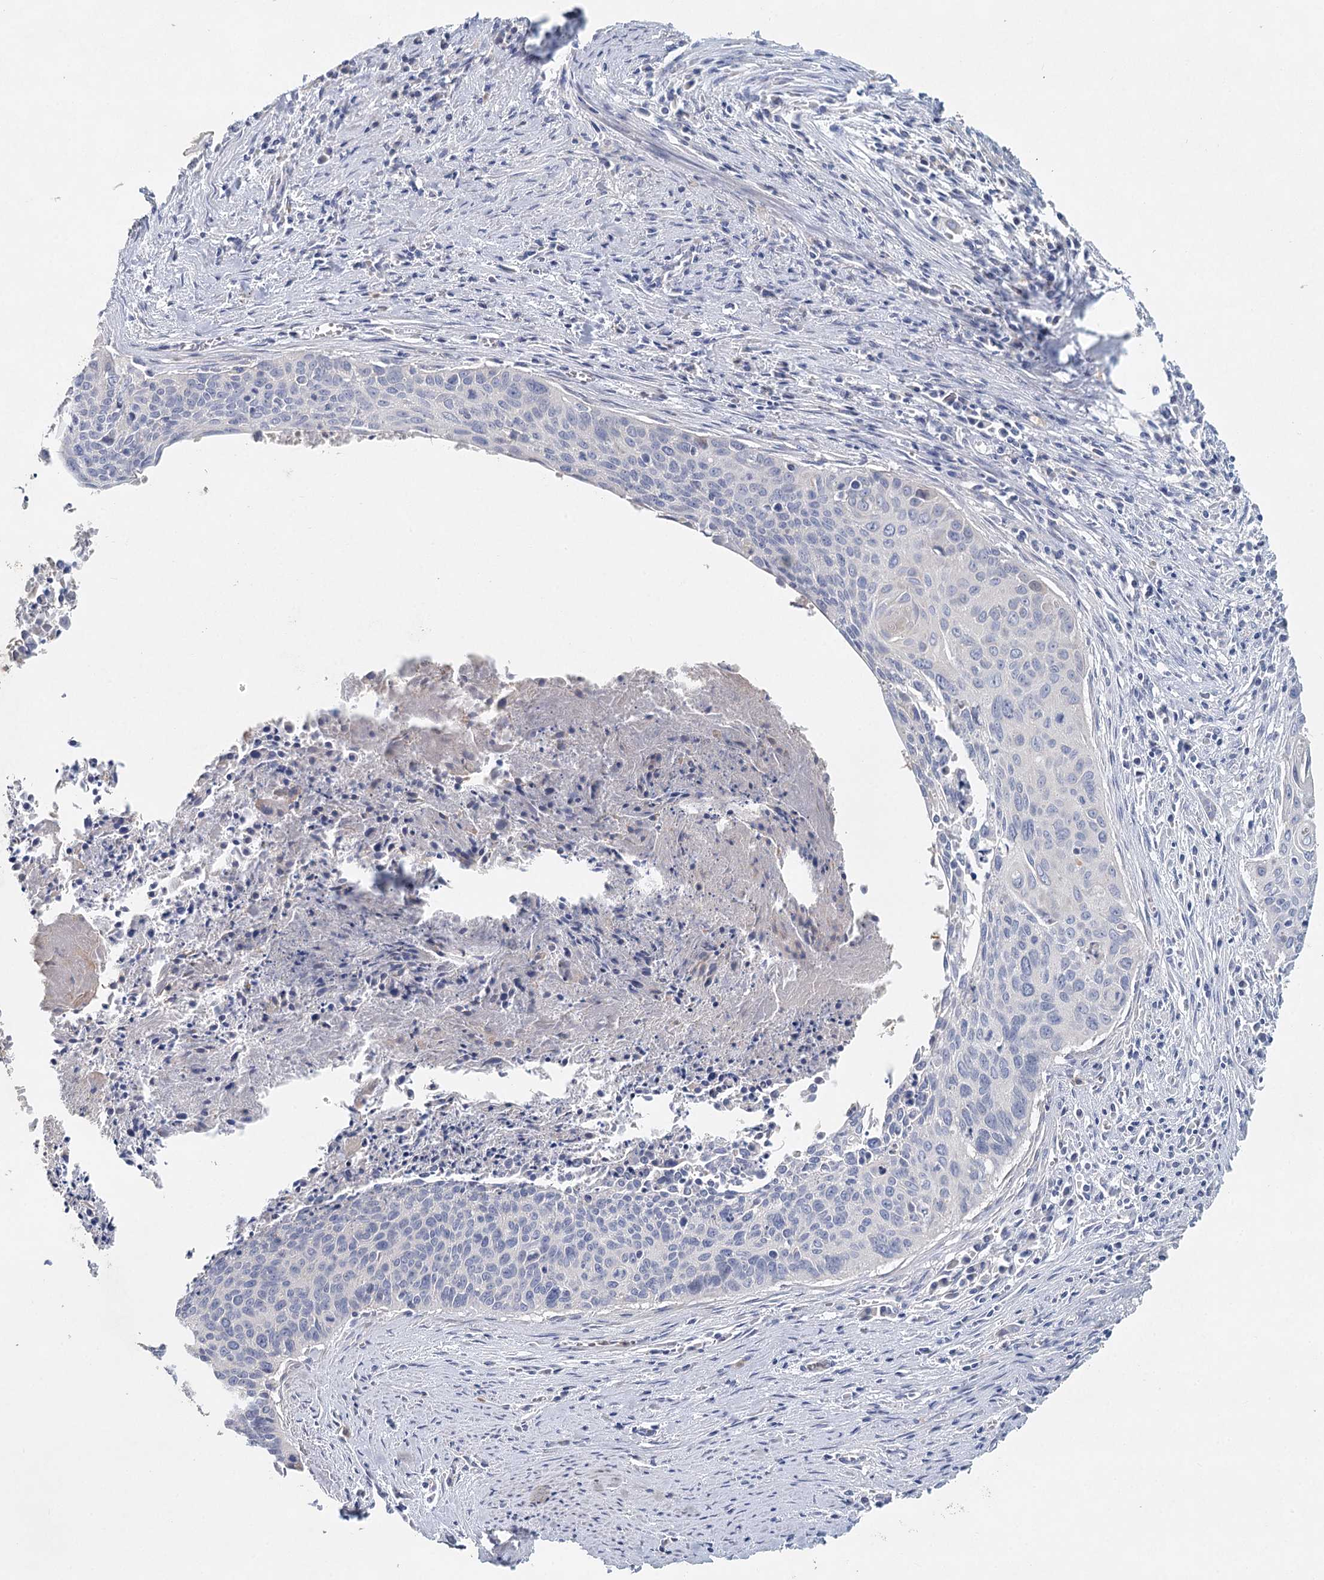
{"staining": {"intensity": "negative", "quantity": "none", "location": "none"}, "tissue": "cervical cancer", "cell_type": "Tumor cells", "image_type": "cancer", "snomed": [{"axis": "morphology", "description": "Squamous cell carcinoma, NOS"}, {"axis": "topography", "description": "Cervix"}], "caption": "This is a histopathology image of immunohistochemistry staining of cervical cancer, which shows no staining in tumor cells.", "gene": "MYL6B", "patient": {"sex": "female", "age": 55}}